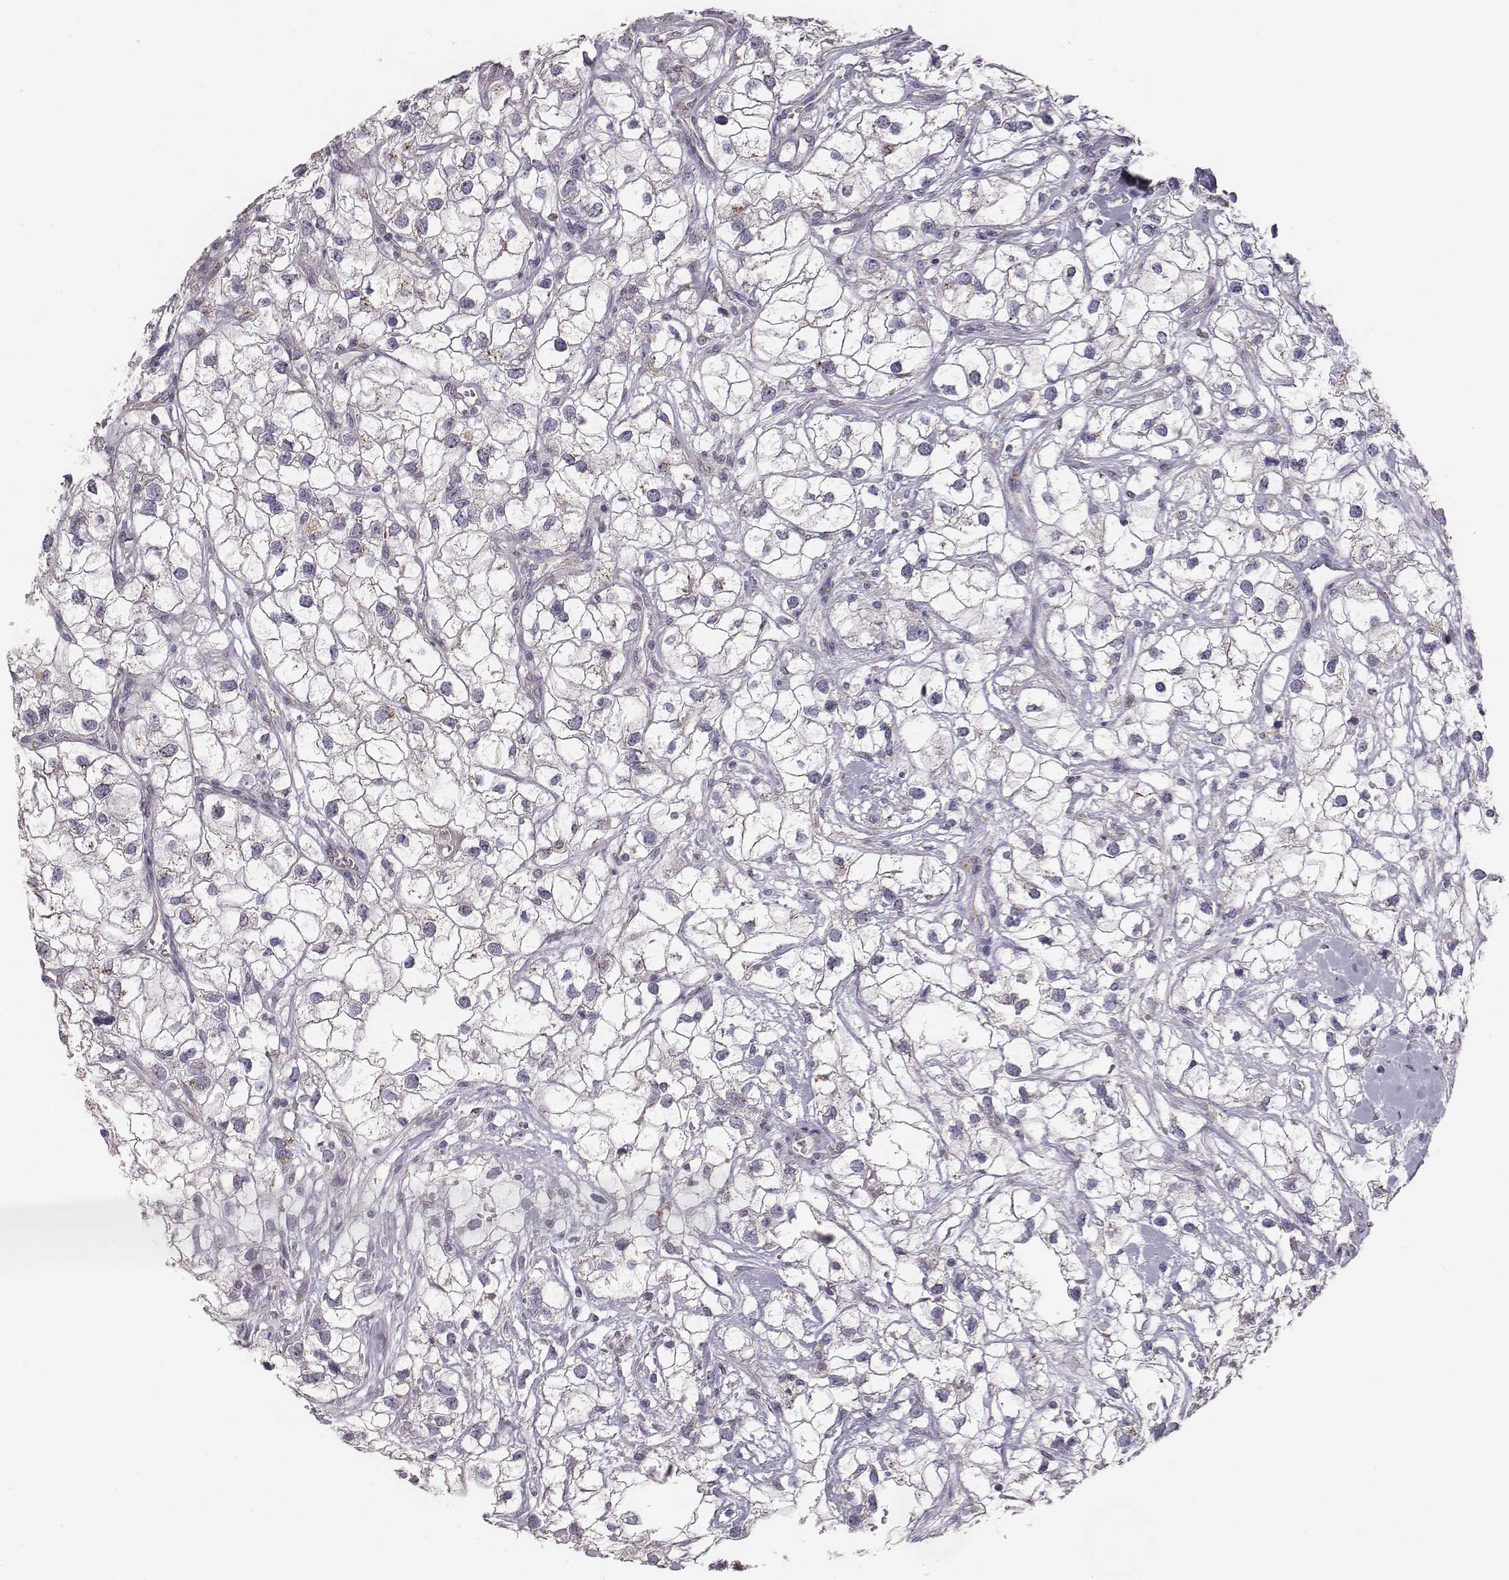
{"staining": {"intensity": "weak", "quantity": "25%-75%", "location": "cytoplasmic/membranous"}, "tissue": "renal cancer", "cell_type": "Tumor cells", "image_type": "cancer", "snomed": [{"axis": "morphology", "description": "Adenocarcinoma, NOS"}, {"axis": "topography", "description": "Kidney"}], "caption": "An immunohistochemistry photomicrograph of tumor tissue is shown. Protein staining in brown highlights weak cytoplasmic/membranous positivity in renal cancer within tumor cells.", "gene": "ABCD3", "patient": {"sex": "male", "age": 59}}